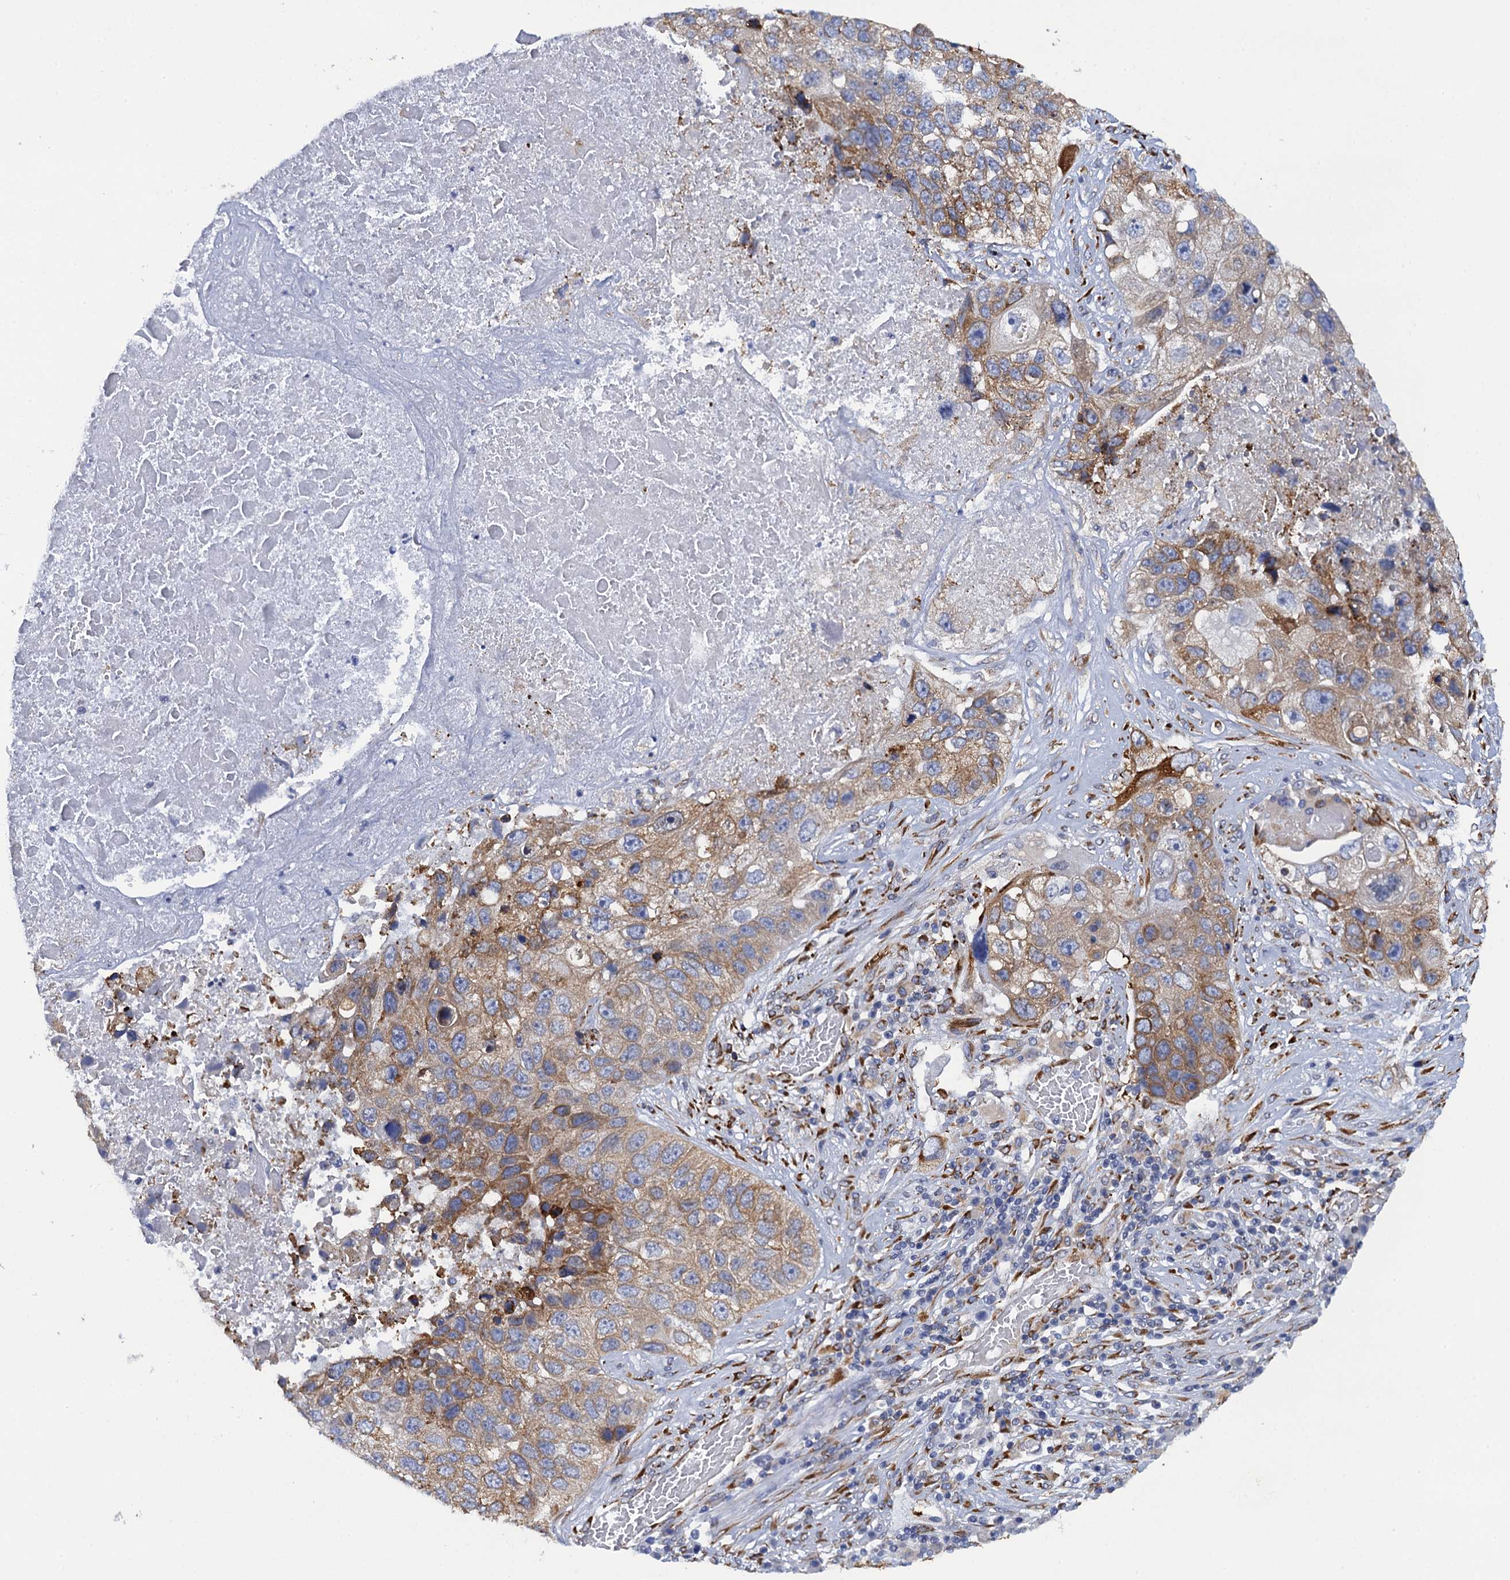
{"staining": {"intensity": "moderate", "quantity": ">75%", "location": "cytoplasmic/membranous"}, "tissue": "lung cancer", "cell_type": "Tumor cells", "image_type": "cancer", "snomed": [{"axis": "morphology", "description": "Squamous cell carcinoma, NOS"}, {"axis": "topography", "description": "Lung"}], "caption": "The photomicrograph displays staining of lung cancer (squamous cell carcinoma), revealing moderate cytoplasmic/membranous protein staining (brown color) within tumor cells.", "gene": "POGLUT3", "patient": {"sex": "male", "age": 61}}